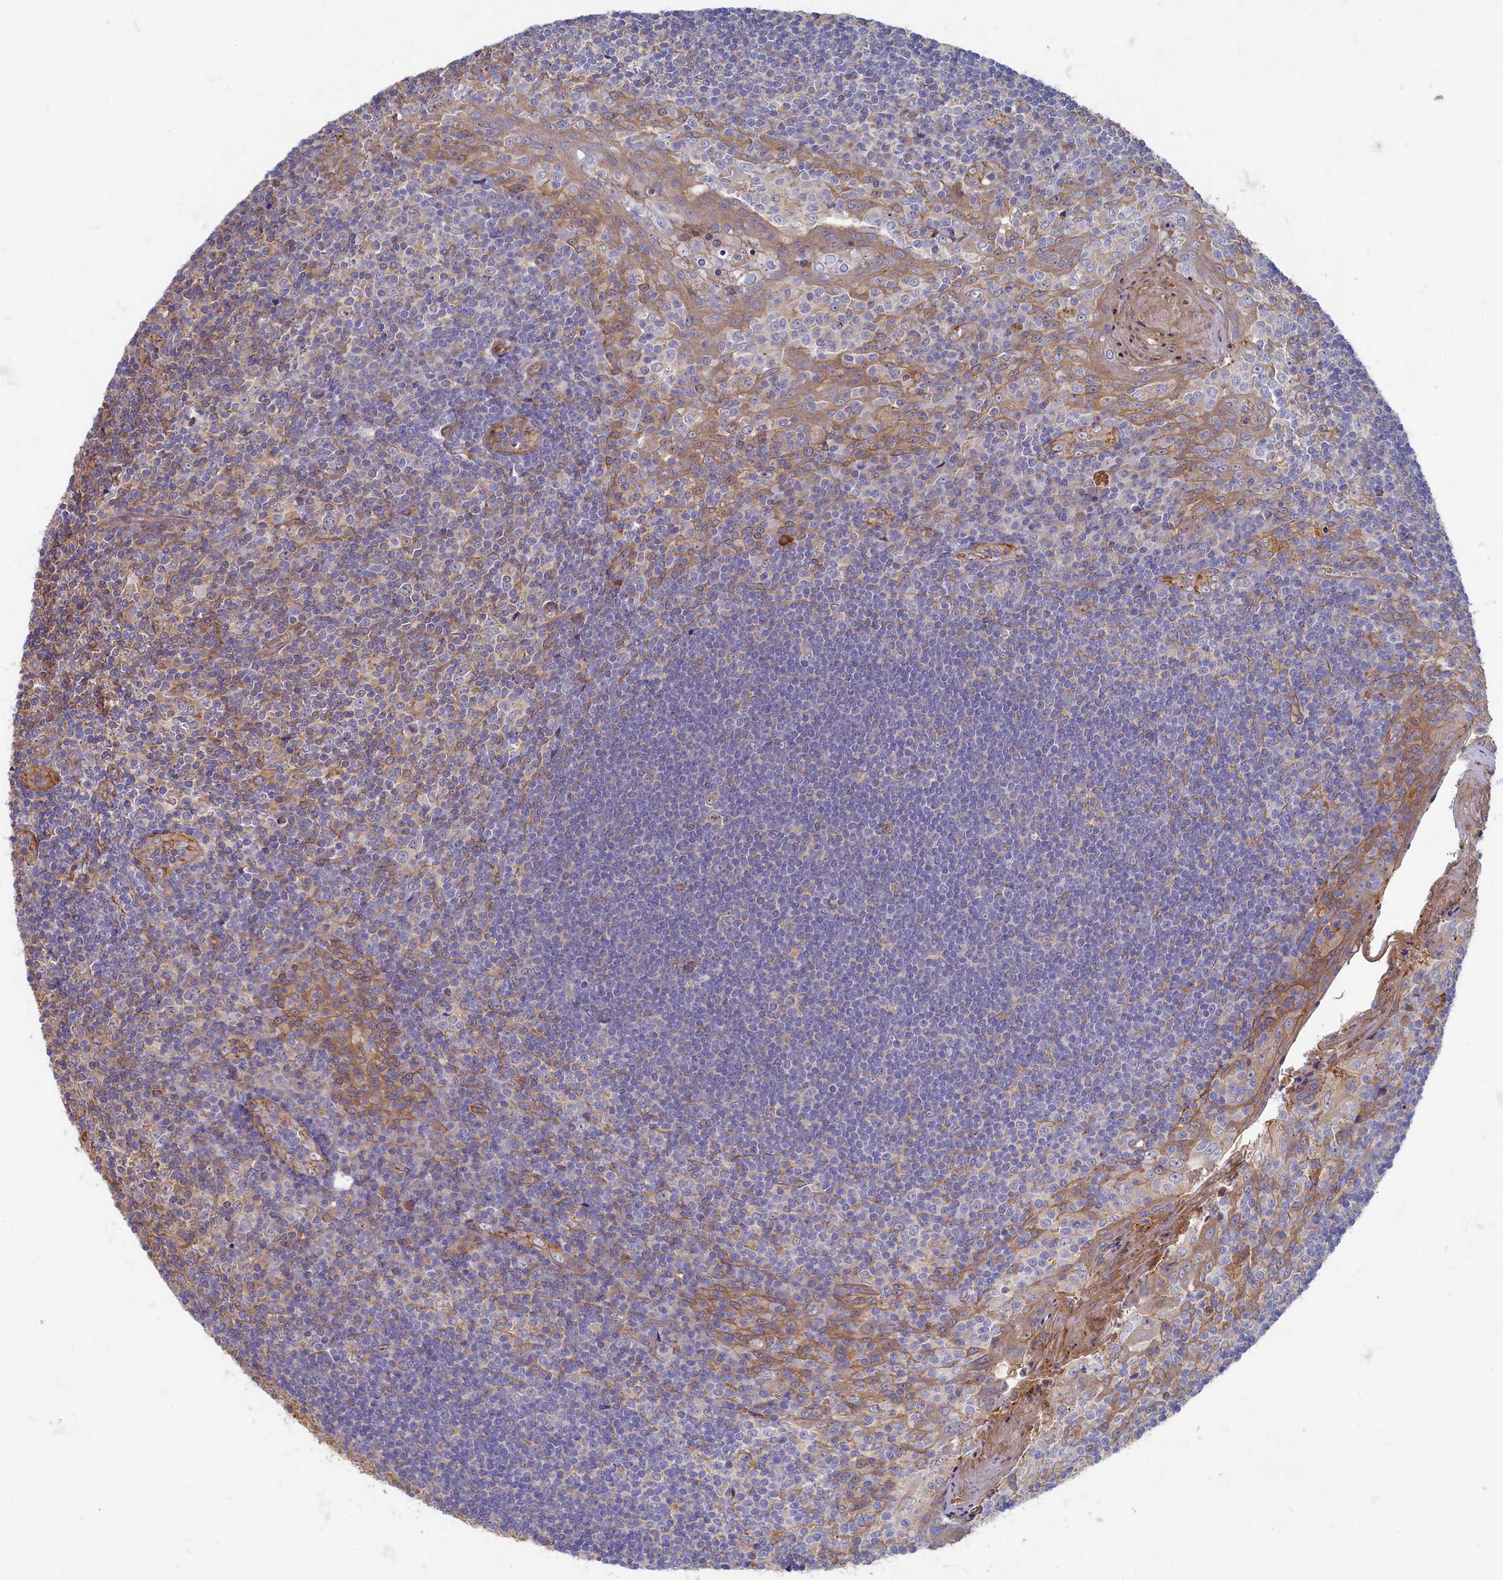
{"staining": {"intensity": "moderate", "quantity": "25%-75%", "location": "cytoplasmic/membranous"}, "tissue": "tonsil", "cell_type": "Germinal center cells", "image_type": "normal", "snomed": [{"axis": "morphology", "description": "Normal tissue, NOS"}, {"axis": "topography", "description": "Tonsil"}], "caption": "DAB (3,3'-diaminobenzidine) immunohistochemical staining of normal tonsil shows moderate cytoplasmic/membranous protein staining in about 25%-75% of germinal center cells. (DAB (3,3'-diaminobenzidine) = brown stain, brightfield microscopy at high magnification).", "gene": "PSMG2", "patient": {"sex": "male", "age": 27}}